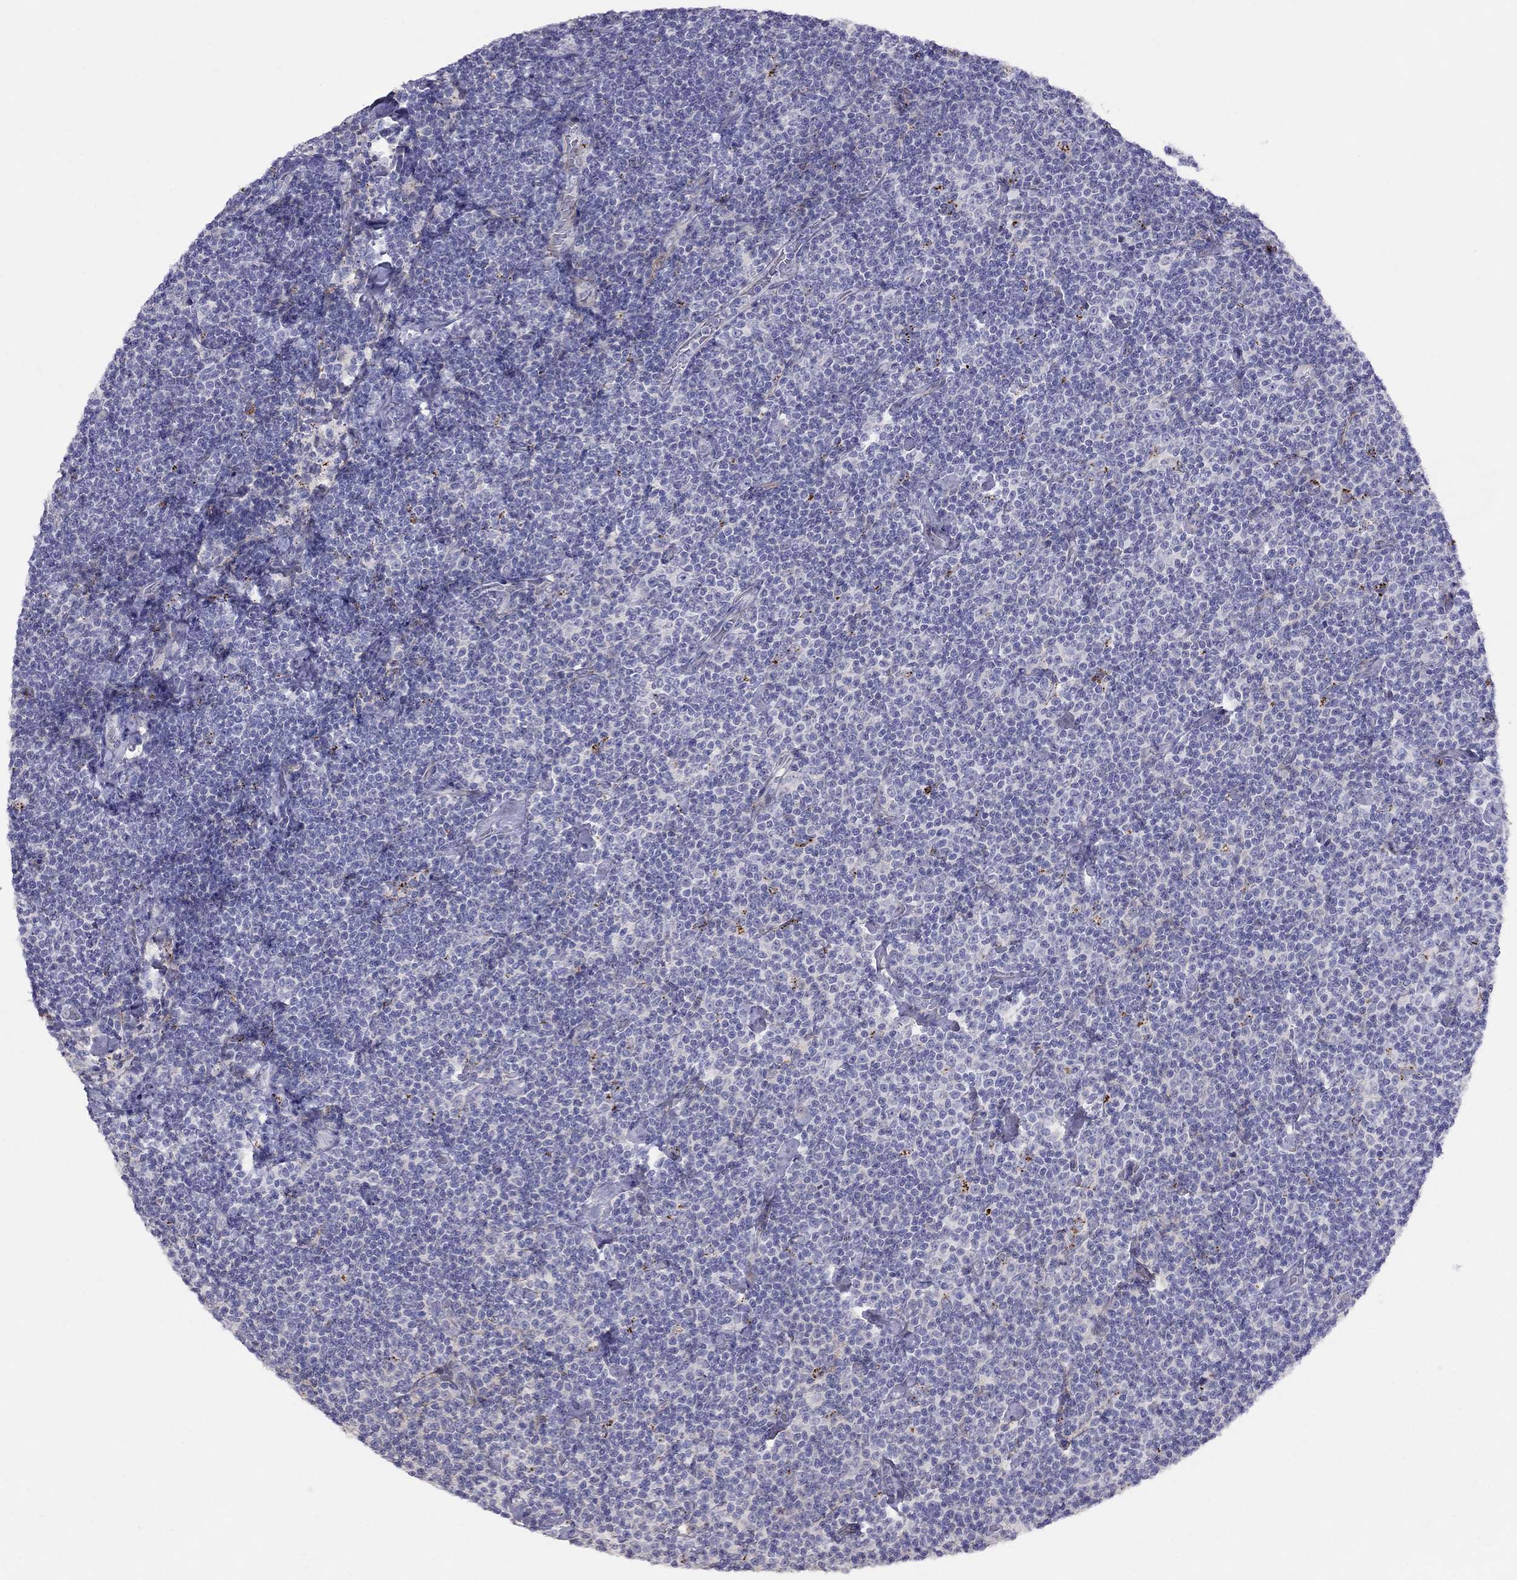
{"staining": {"intensity": "negative", "quantity": "none", "location": "none"}, "tissue": "lymphoma", "cell_type": "Tumor cells", "image_type": "cancer", "snomed": [{"axis": "morphology", "description": "Malignant lymphoma, non-Hodgkin's type, Low grade"}, {"axis": "topography", "description": "Lymph node"}], "caption": "A high-resolution micrograph shows immunohistochemistry (IHC) staining of malignant lymphoma, non-Hodgkin's type (low-grade), which displays no significant staining in tumor cells. (DAB (3,3'-diaminobenzidine) immunohistochemistry (IHC) visualized using brightfield microscopy, high magnification).", "gene": "MAGEB4", "patient": {"sex": "male", "age": 81}}